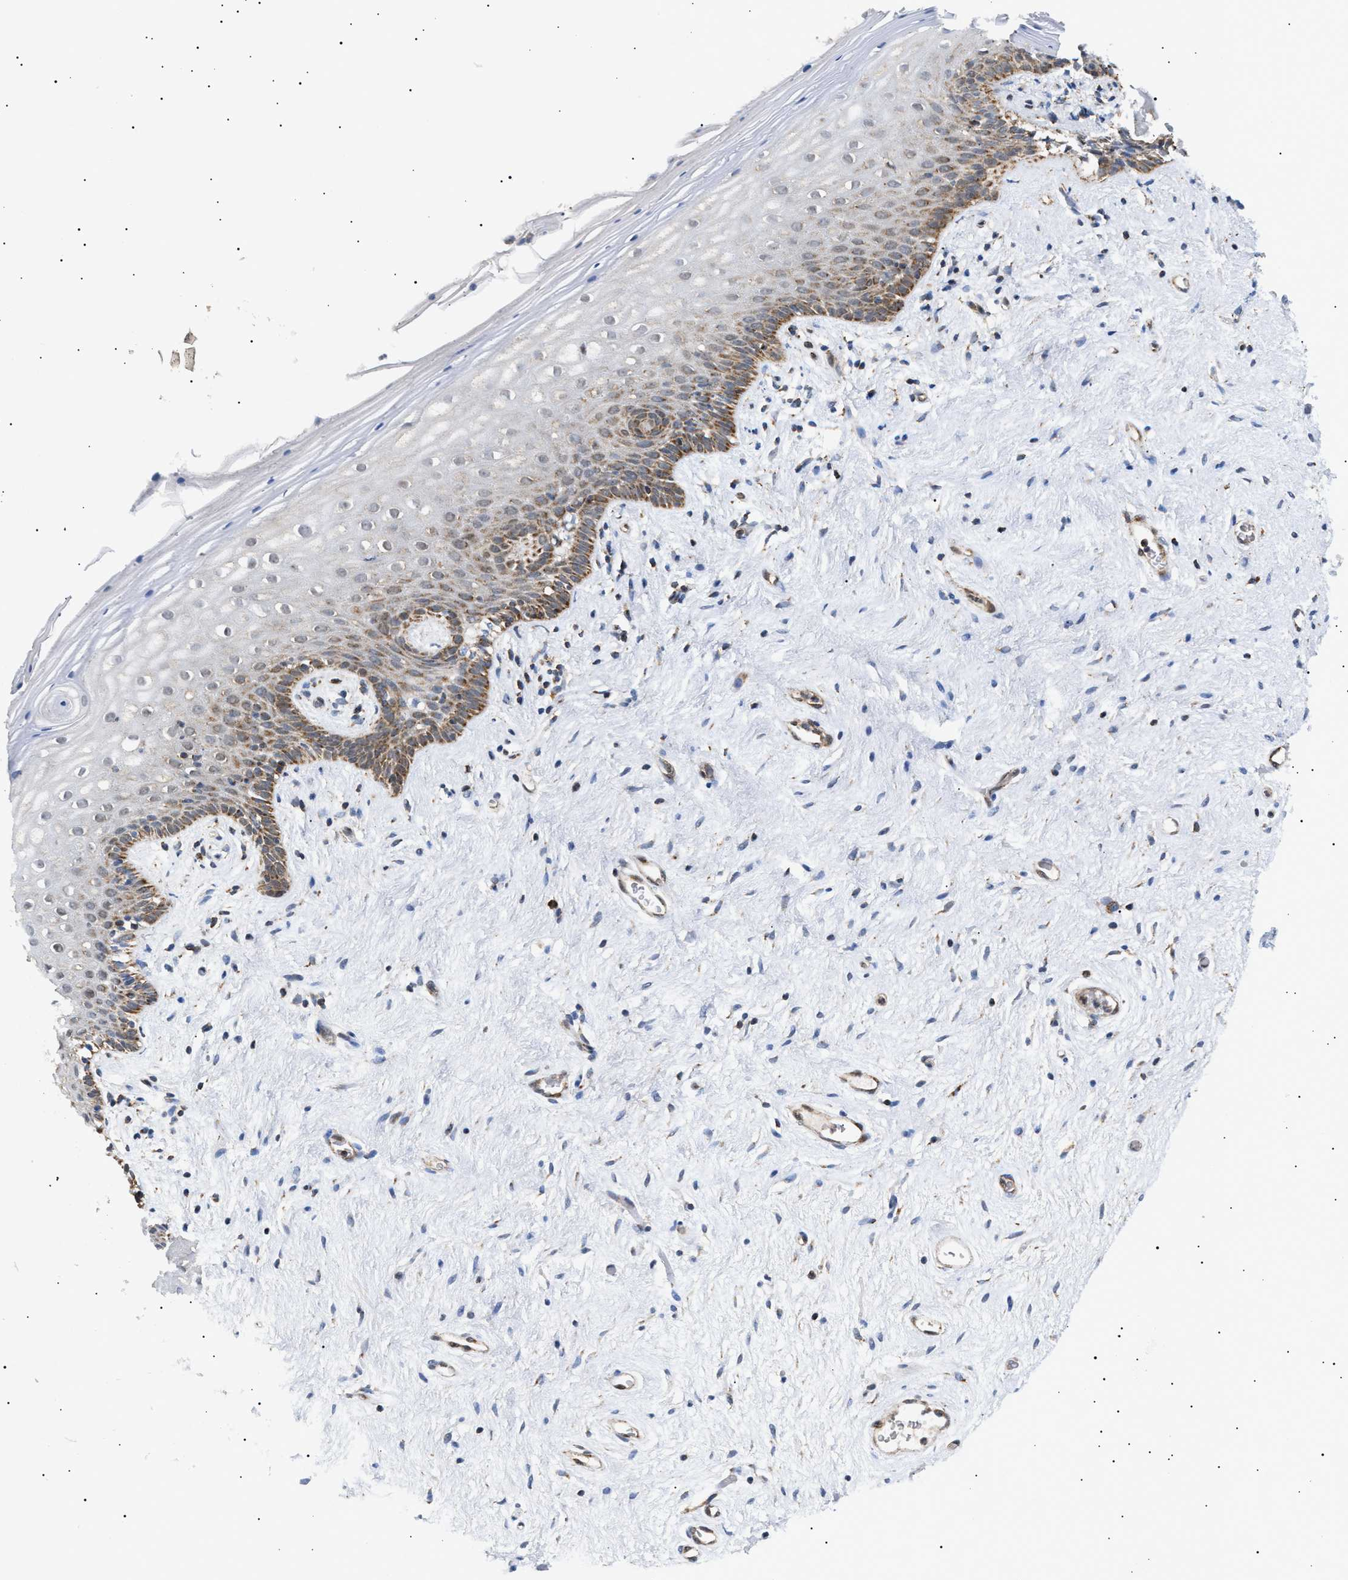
{"staining": {"intensity": "moderate", "quantity": "<25%", "location": "cytoplasmic/membranous"}, "tissue": "vagina", "cell_type": "Squamous epithelial cells", "image_type": "normal", "snomed": [{"axis": "morphology", "description": "Normal tissue, NOS"}, {"axis": "topography", "description": "Vagina"}], "caption": "IHC staining of unremarkable vagina, which exhibits low levels of moderate cytoplasmic/membranous expression in about <25% of squamous epithelial cells indicating moderate cytoplasmic/membranous protein staining. The staining was performed using DAB (3,3'-diaminobenzidine) (brown) for protein detection and nuclei were counterstained in hematoxylin (blue).", "gene": "SIRT5", "patient": {"sex": "female", "age": 44}}